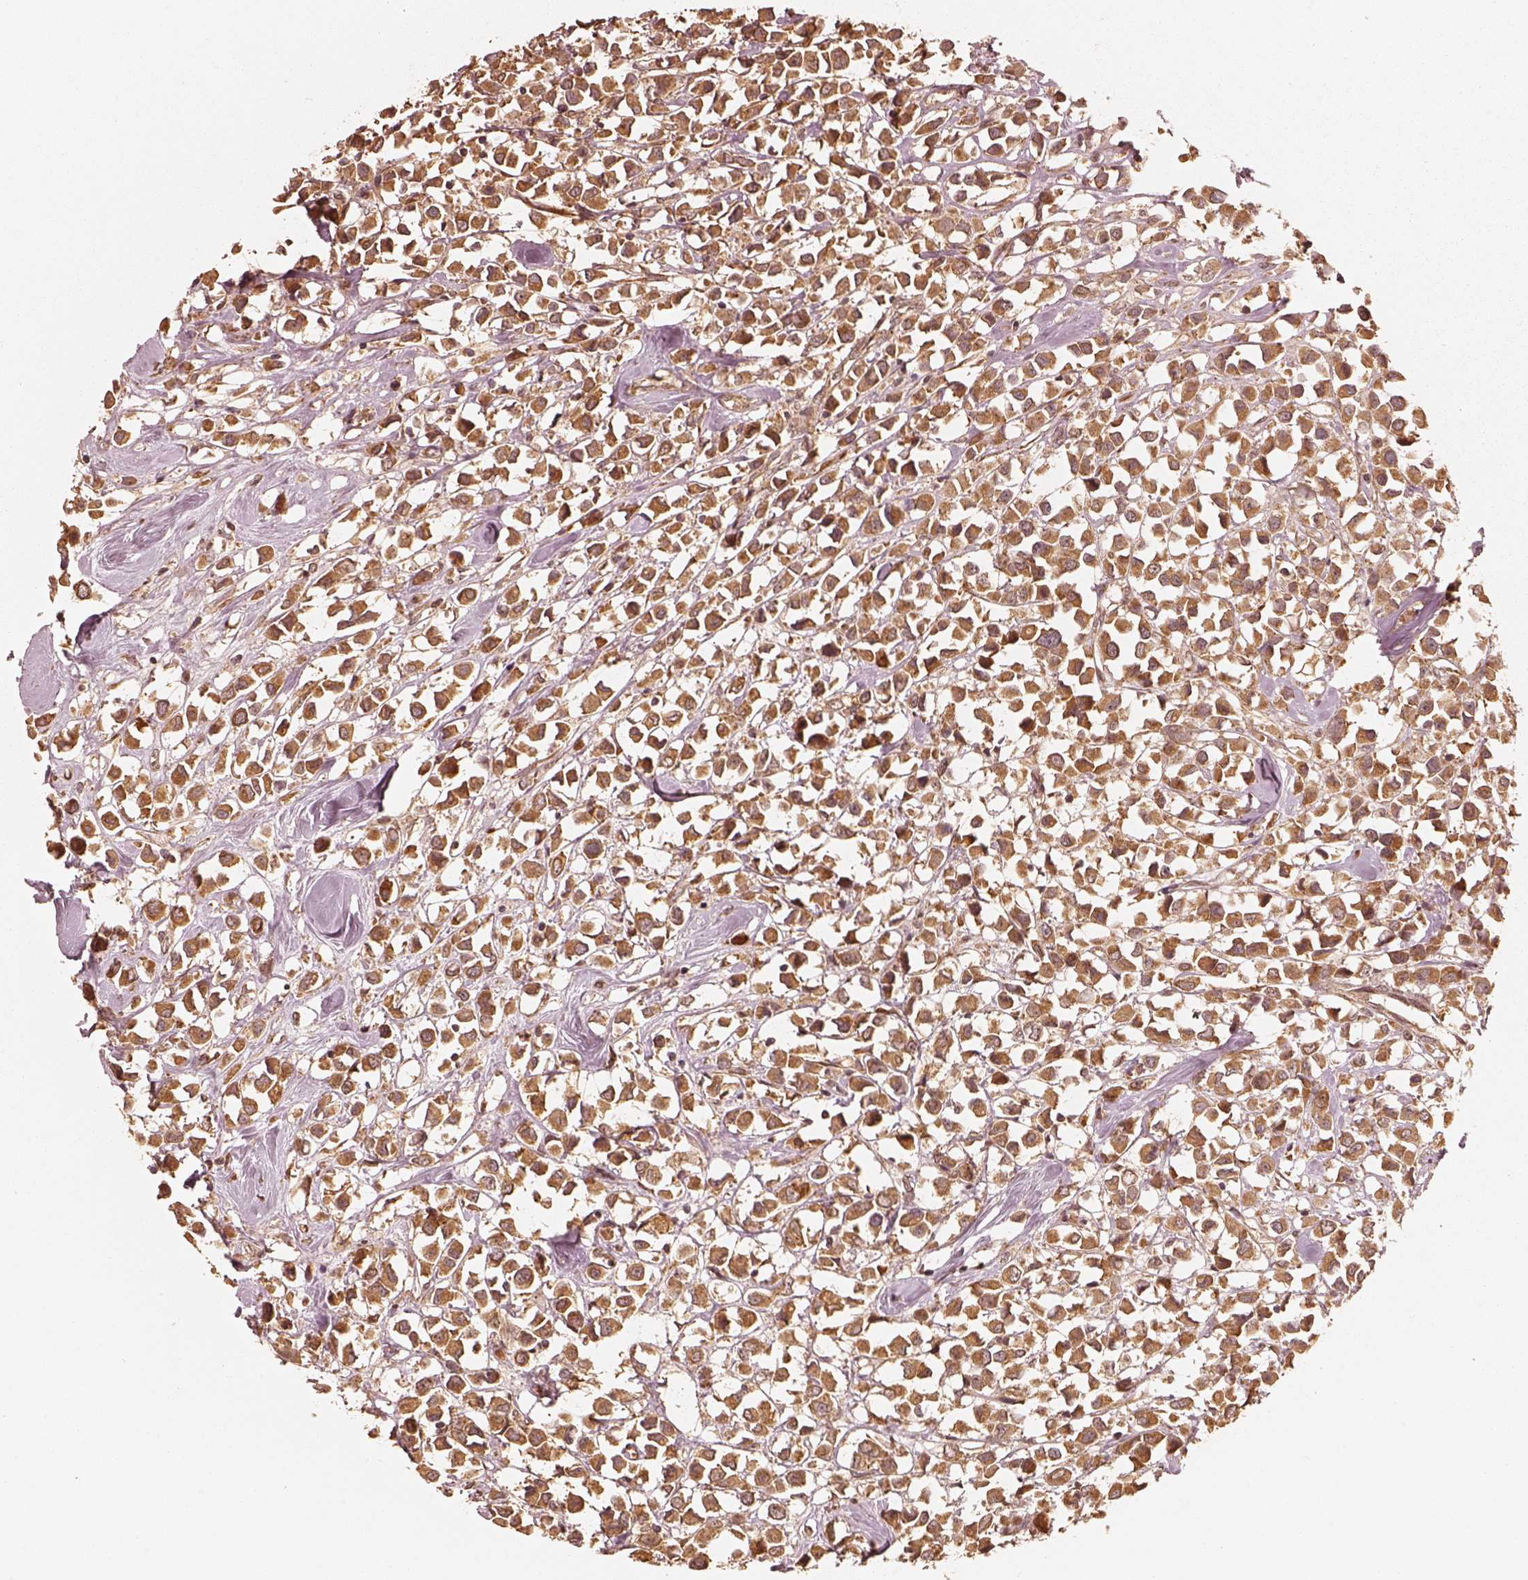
{"staining": {"intensity": "strong", "quantity": ">75%", "location": "cytoplasmic/membranous"}, "tissue": "breast cancer", "cell_type": "Tumor cells", "image_type": "cancer", "snomed": [{"axis": "morphology", "description": "Duct carcinoma"}, {"axis": "topography", "description": "Breast"}], "caption": "Protein staining demonstrates strong cytoplasmic/membranous expression in about >75% of tumor cells in infiltrating ductal carcinoma (breast).", "gene": "DNAJC25", "patient": {"sex": "female", "age": 61}}